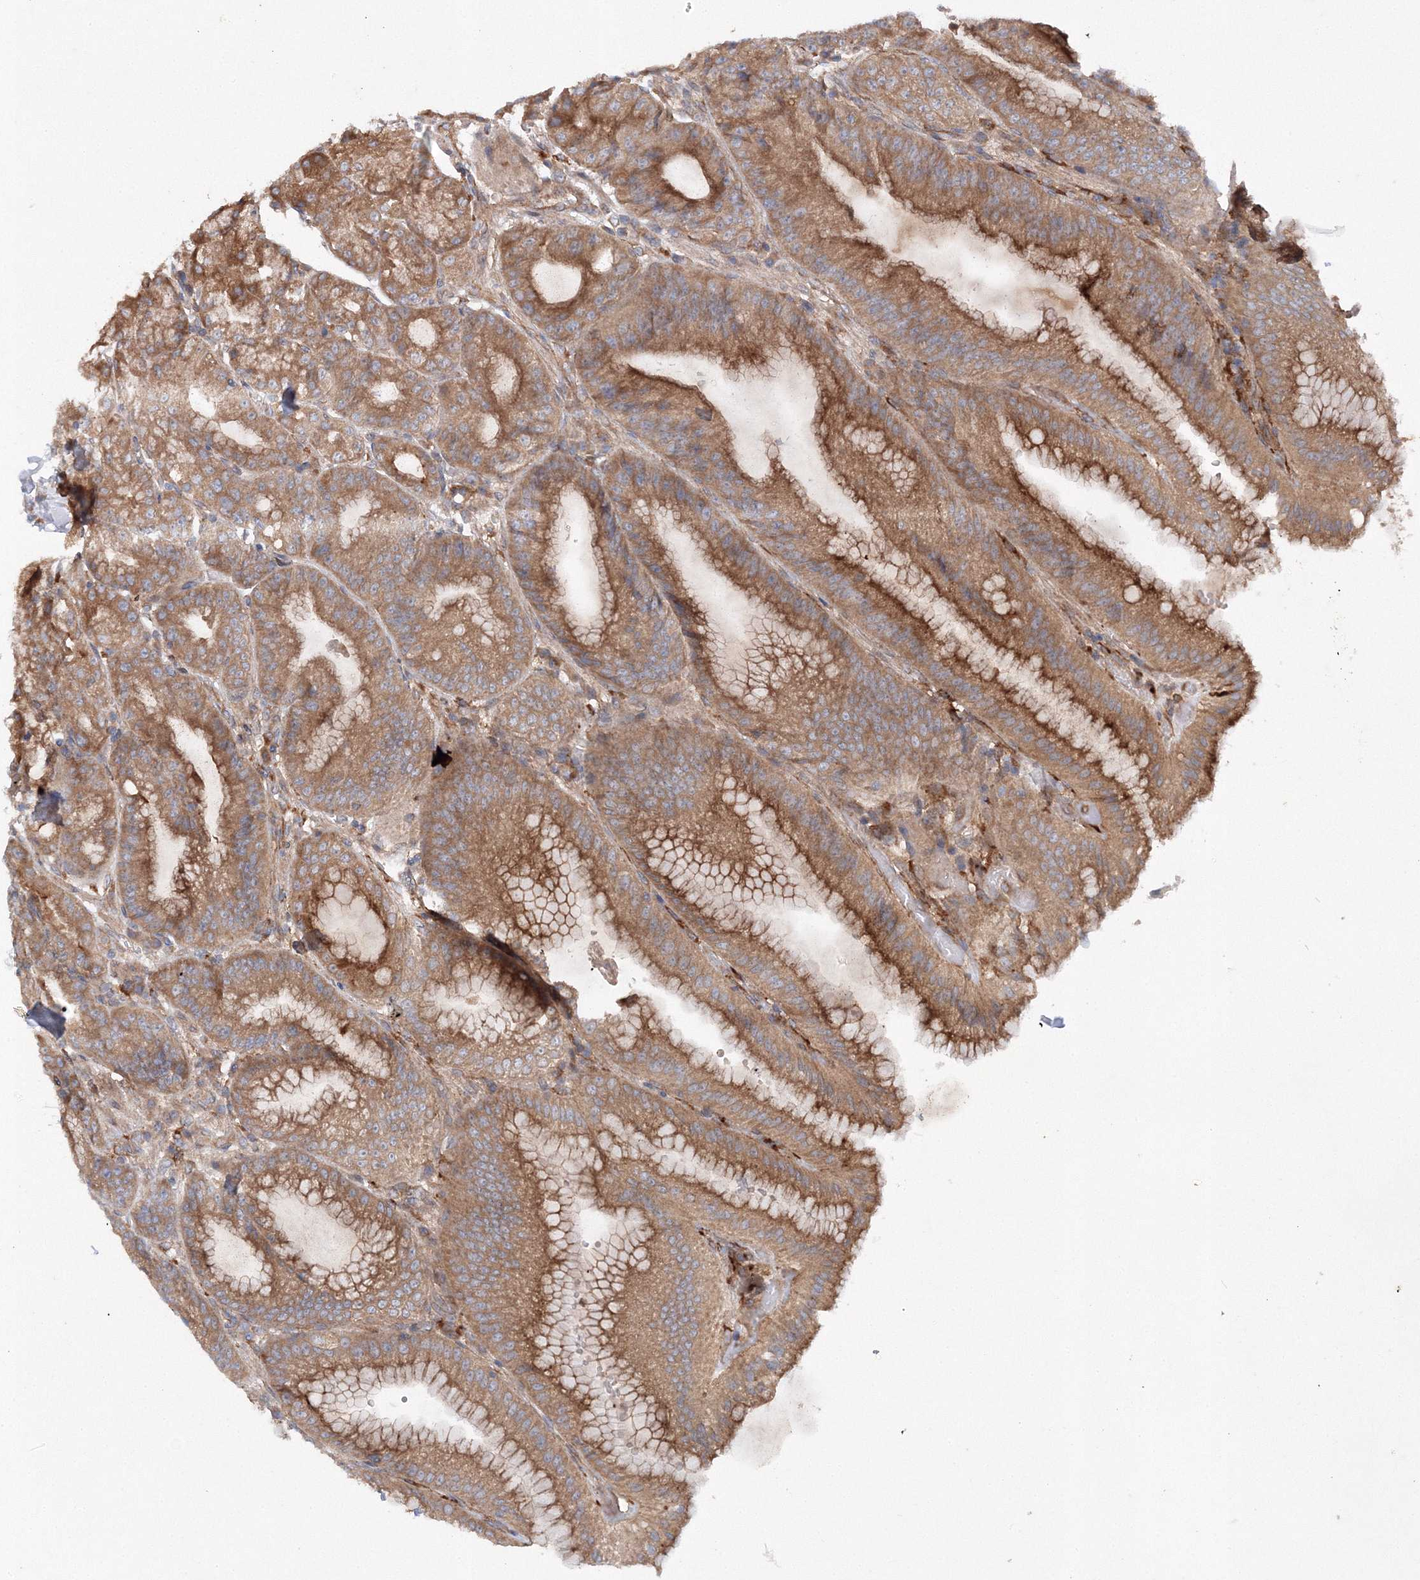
{"staining": {"intensity": "moderate", "quantity": ">75%", "location": "cytoplasmic/membranous"}, "tissue": "stomach", "cell_type": "Glandular cells", "image_type": "normal", "snomed": [{"axis": "morphology", "description": "Normal tissue, NOS"}, {"axis": "topography", "description": "Stomach, upper"}, {"axis": "topography", "description": "Stomach, lower"}], "caption": "Moderate cytoplasmic/membranous positivity is identified in approximately >75% of glandular cells in benign stomach.", "gene": "SLC36A1", "patient": {"sex": "male", "age": 71}}